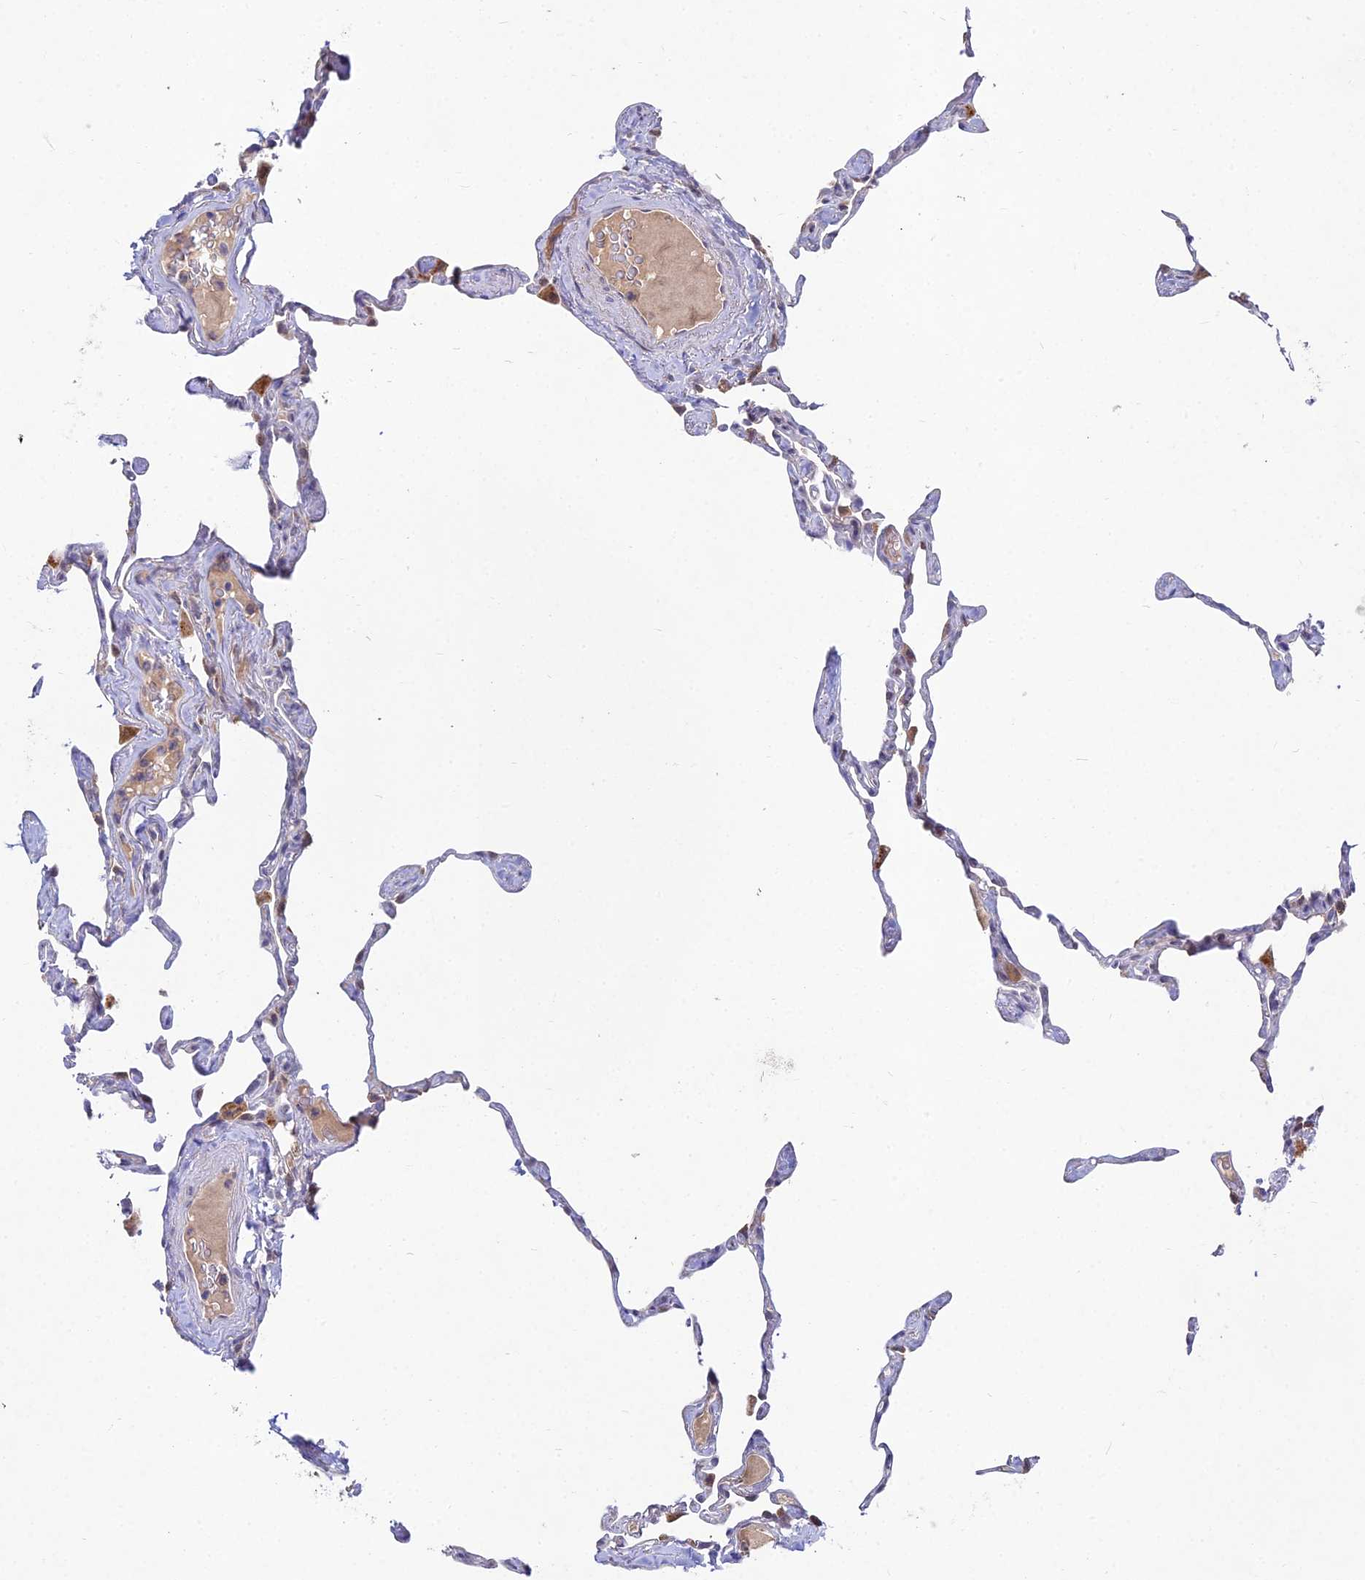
{"staining": {"intensity": "negative", "quantity": "none", "location": "none"}, "tissue": "lung", "cell_type": "Alveolar cells", "image_type": "normal", "snomed": [{"axis": "morphology", "description": "Normal tissue, NOS"}, {"axis": "topography", "description": "Lung"}], "caption": "High magnification brightfield microscopy of benign lung stained with DAB (brown) and counterstained with hematoxylin (blue): alveolar cells show no significant staining.", "gene": "WDR43", "patient": {"sex": "male", "age": 65}}